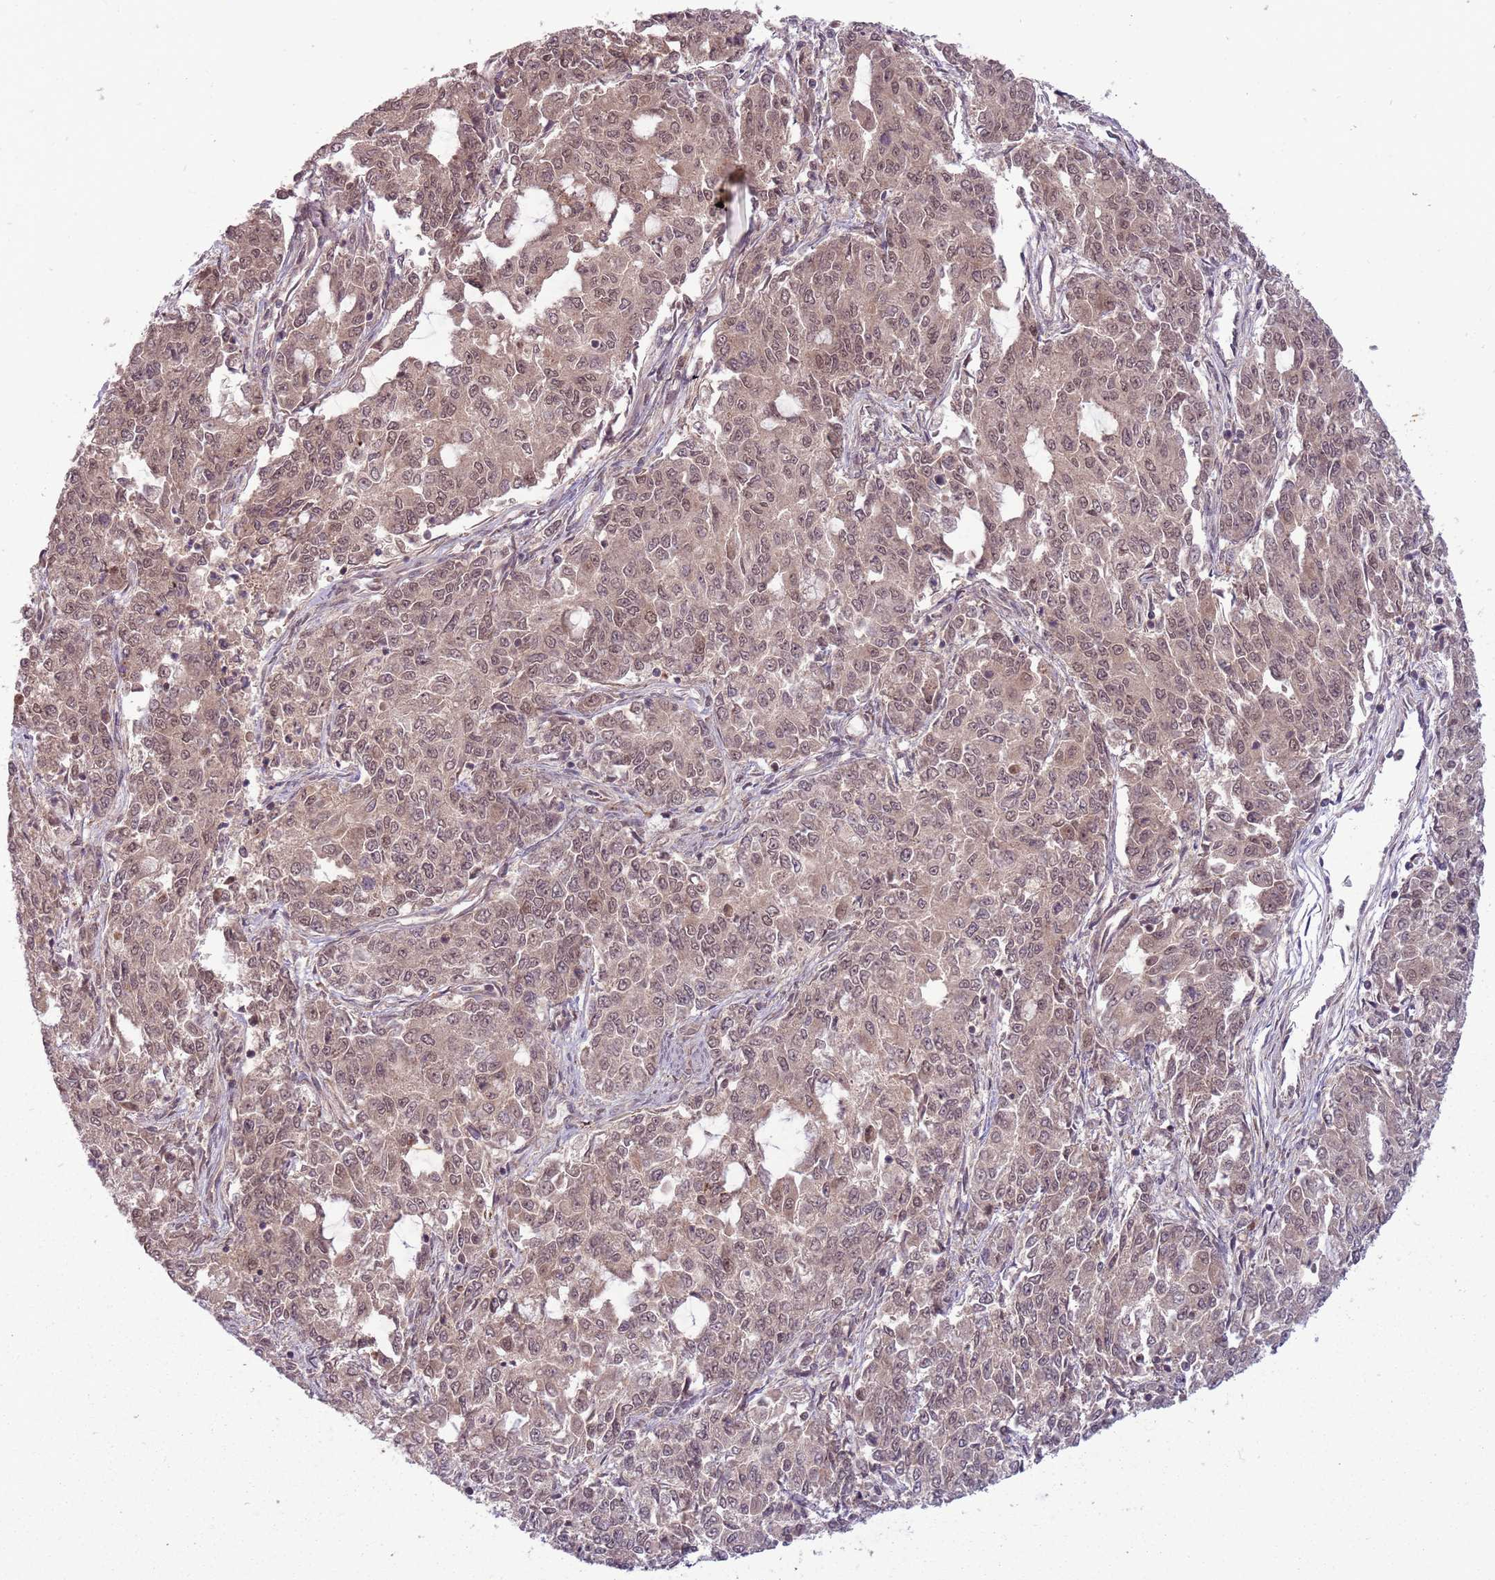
{"staining": {"intensity": "weak", "quantity": ">75%", "location": "cytoplasmic/membranous,nuclear"}, "tissue": "endometrial cancer", "cell_type": "Tumor cells", "image_type": "cancer", "snomed": [{"axis": "morphology", "description": "Adenocarcinoma, NOS"}, {"axis": "topography", "description": "Endometrium"}], "caption": "About >75% of tumor cells in endometrial cancer demonstrate weak cytoplasmic/membranous and nuclear protein positivity as visualized by brown immunohistochemical staining.", "gene": "ADAMTS3", "patient": {"sex": "female", "age": 50}}